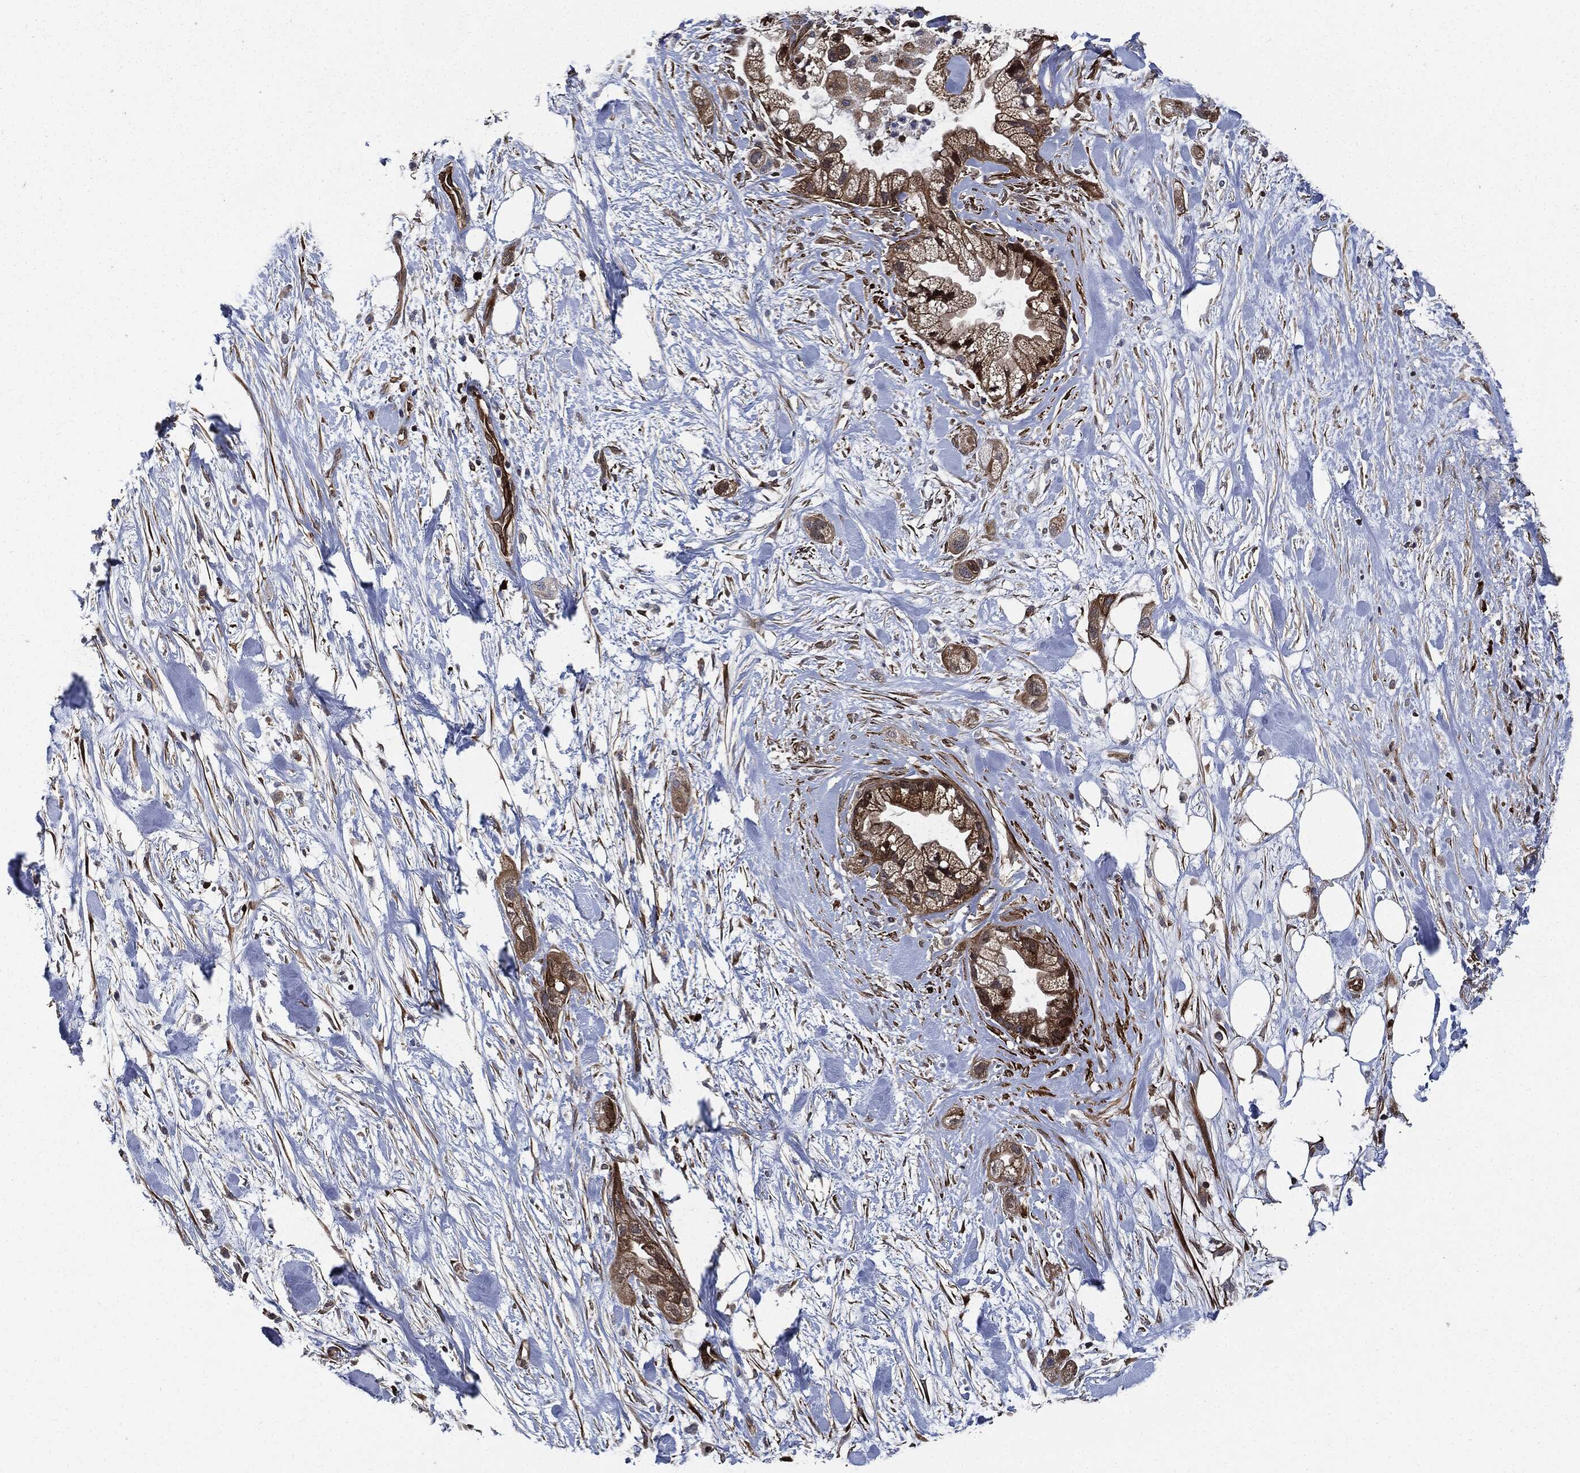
{"staining": {"intensity": "strong", "quantity": "<25%", "location": "cytoplasmic/membranous,nuclear"}, "tissue": "pancreatic cancer", "cell_type": "Tumor cells", "image_type": "cancer", "snomed": [{"axis": "morphology", "description": "Adenocarcinoma, NOS"}, {"axis": "topography", "description": "Pancreas"}], "caption": "Pancreatic cancer (adenocarcinoma) stained with DAB (3,3'-diaminobenzidine) IHC reveals medium levels of strong cytoplasmic/membranous and nuclear expression in approximately <25% of tumor cells.", "gene": "PRDX2", "patient": {"sex": "male", "age": 44}}